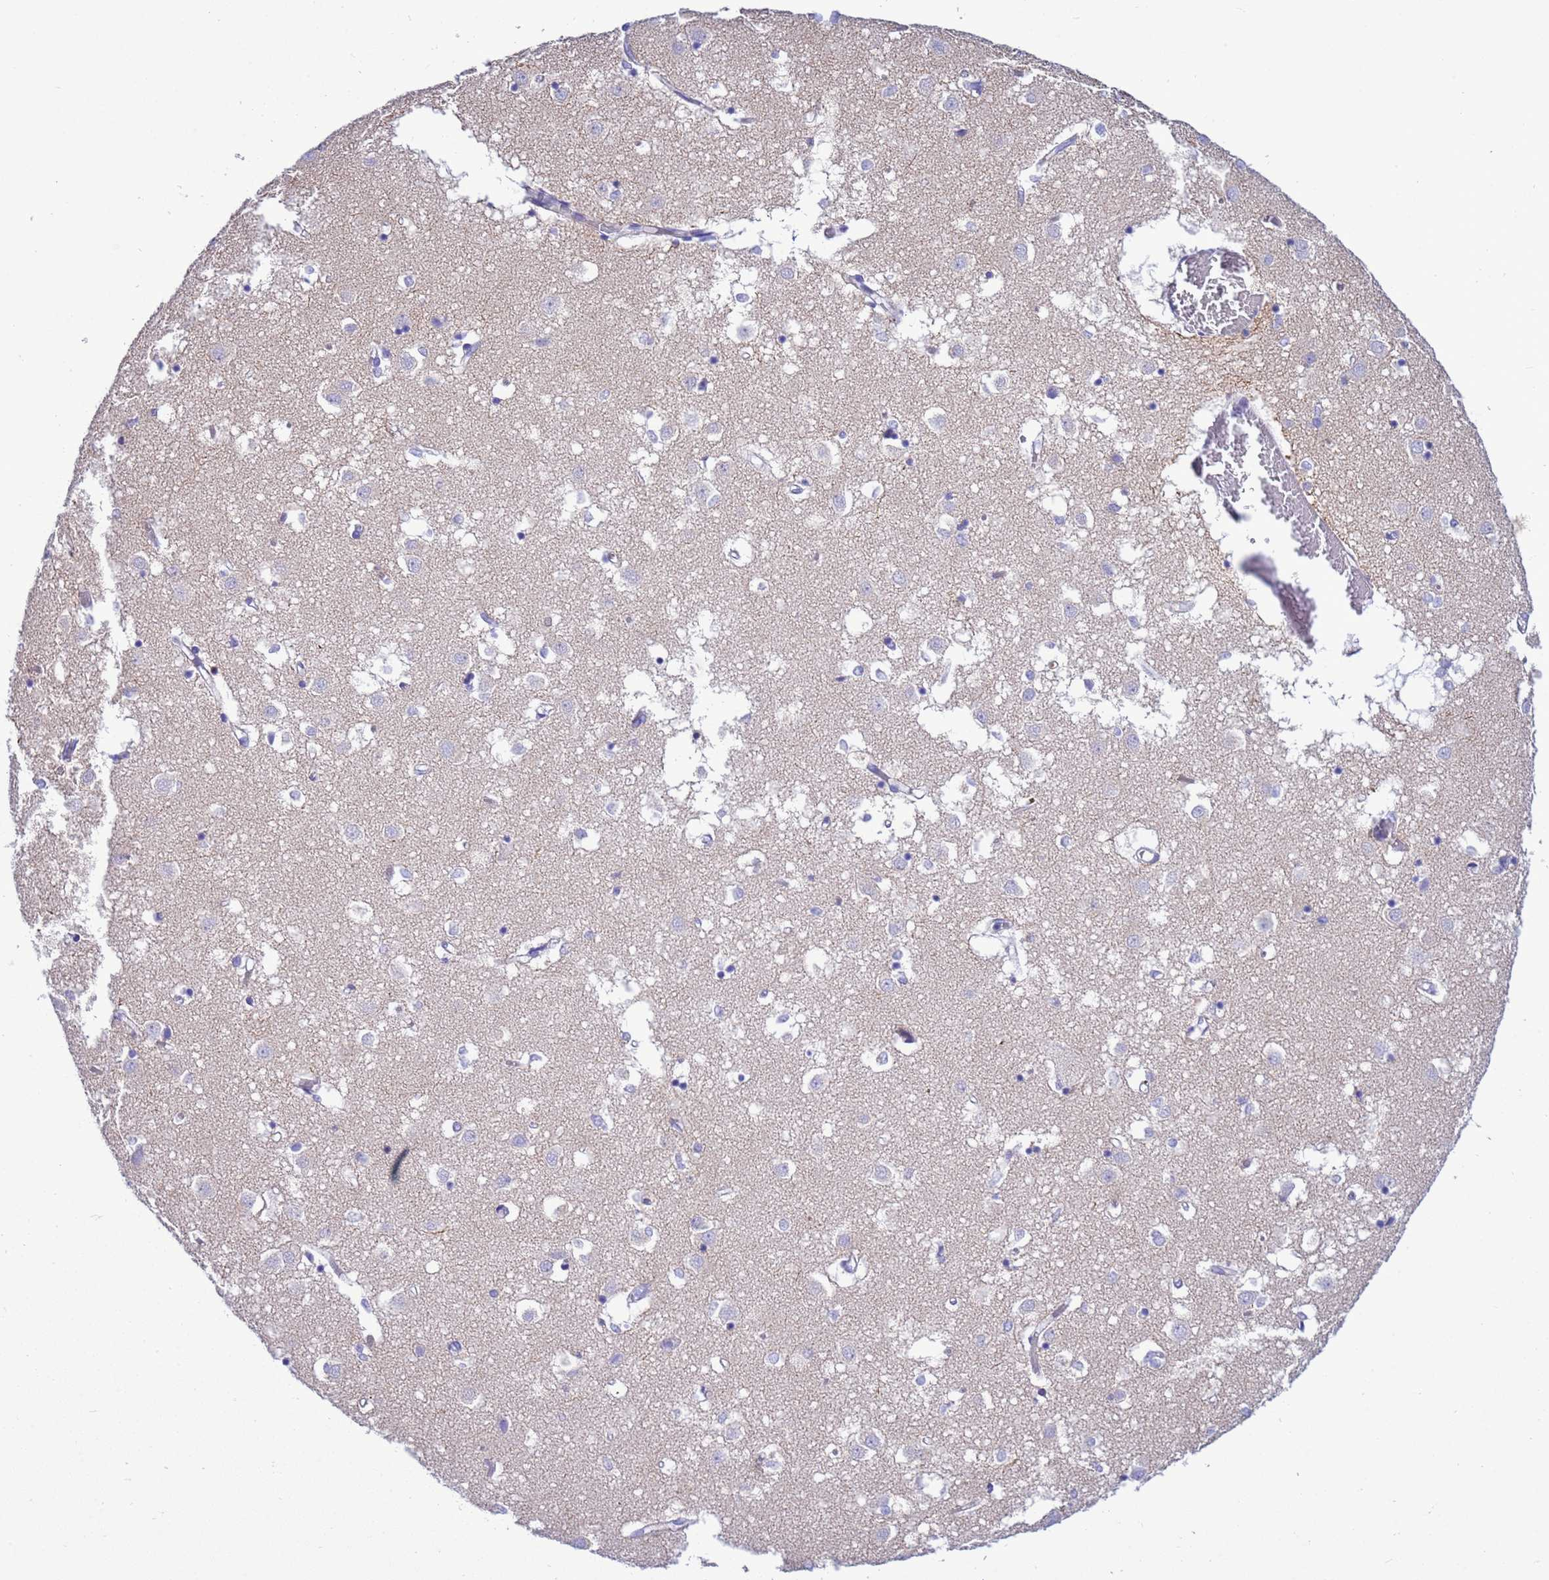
{"staining": {"intensity": "negative", "quantity": "none", "location": "none"}, "tissue": "caudate", "cell_type": "Glial cells", "image_type": "normal", "snomed": [{"axis": "morphology", "description": "Normal tissue, NOS"}, {"axis": "topography", "description": "Lateral ventricle wall"}], "caption": "Glial cells show no significant protein expression in benign caudate. (DAB immunohistochemistry (IHC) visualized using brightfield microscopy, high magnification).", "gene": "KICS2", "patient": {"sex": "male", "age": 70}}